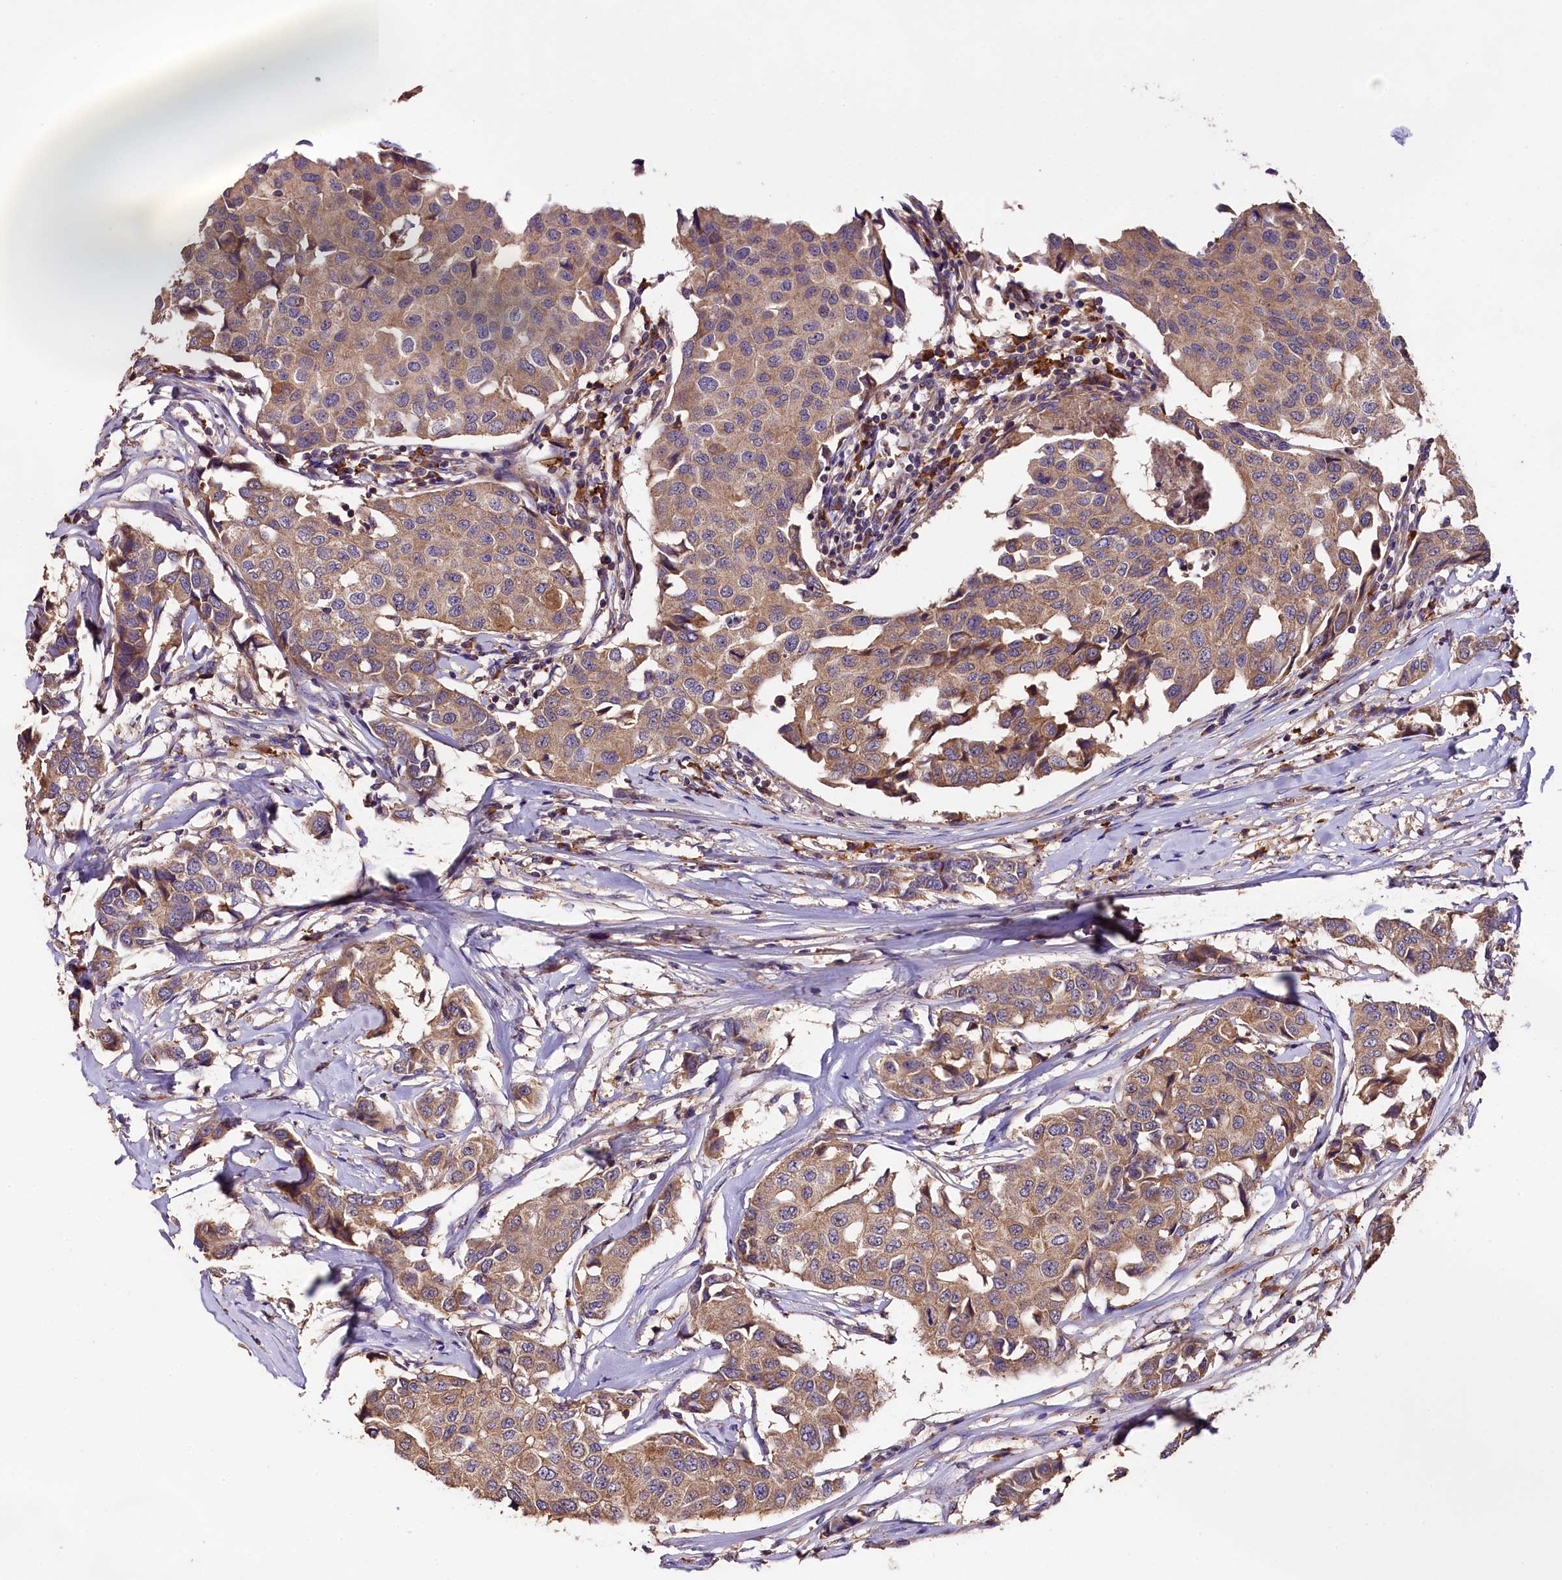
{"staining": {"intensity": "moderate", "quantity": ">75%", "location": "cytoplasmic/membranous"}, "tissue": "breast cancer", "cell_type": "Tumor cells", "image_type": "cancer", "snomed": [{"axis": "morphology", "description": "Duct carcinoma"}, {"axis": "topography", "description": "Breast"}], "caption": "Protein expression analysis of breast cancer (infiltrating ductal carcinoma) reveals moderate cytoplasmic/membranous positivity in approximately >75% of tumor cells. Using DAB (brown) and hematoxylin (blue) stains, captured at high magnification using brightfield microscopy.", "gene": "ENKD1", "patient": {"sex": "female", "age": 80}}